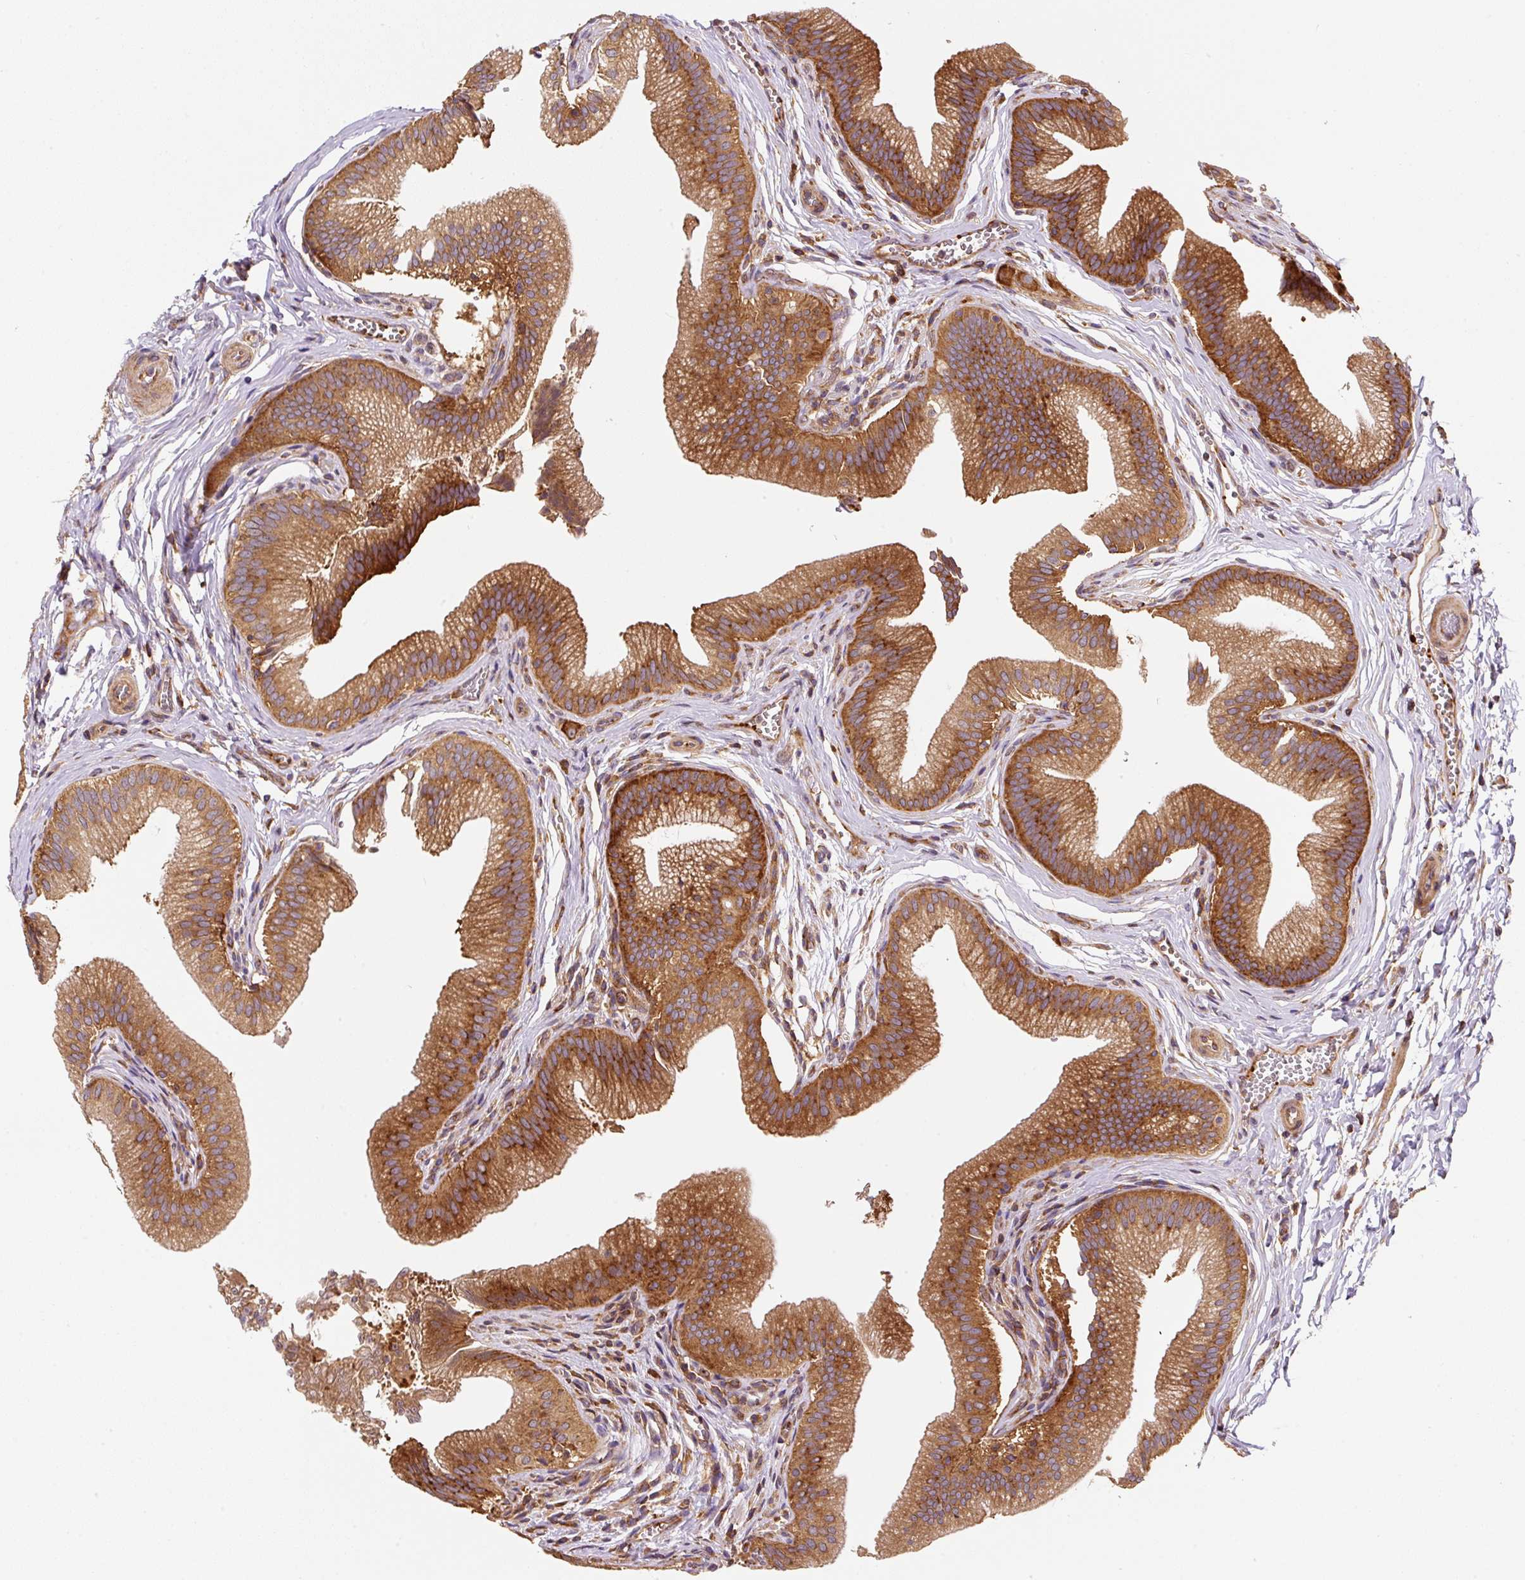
{"staining": {"intensity": "strong", "quantity": ">75%", "location": "cytoplasmic/membranous"}, "tissue": "gallbladder", "cell_type": "Glandular cells", "image_type": "normal", "snomed": [{"axis": "morphology", "description": "Normal tissue, NOS"}, {"axis": "topography", "description": "Gallbladder"}], "caption": "Protein positivity by immunohistochemistry exhibits strong cytoplasmic/membranous expression in approximately >75% of glandular cells in unremarkable gallbladder.", "gene": "EIF2S2", "patient": {"sex": "male", "age": 17}}